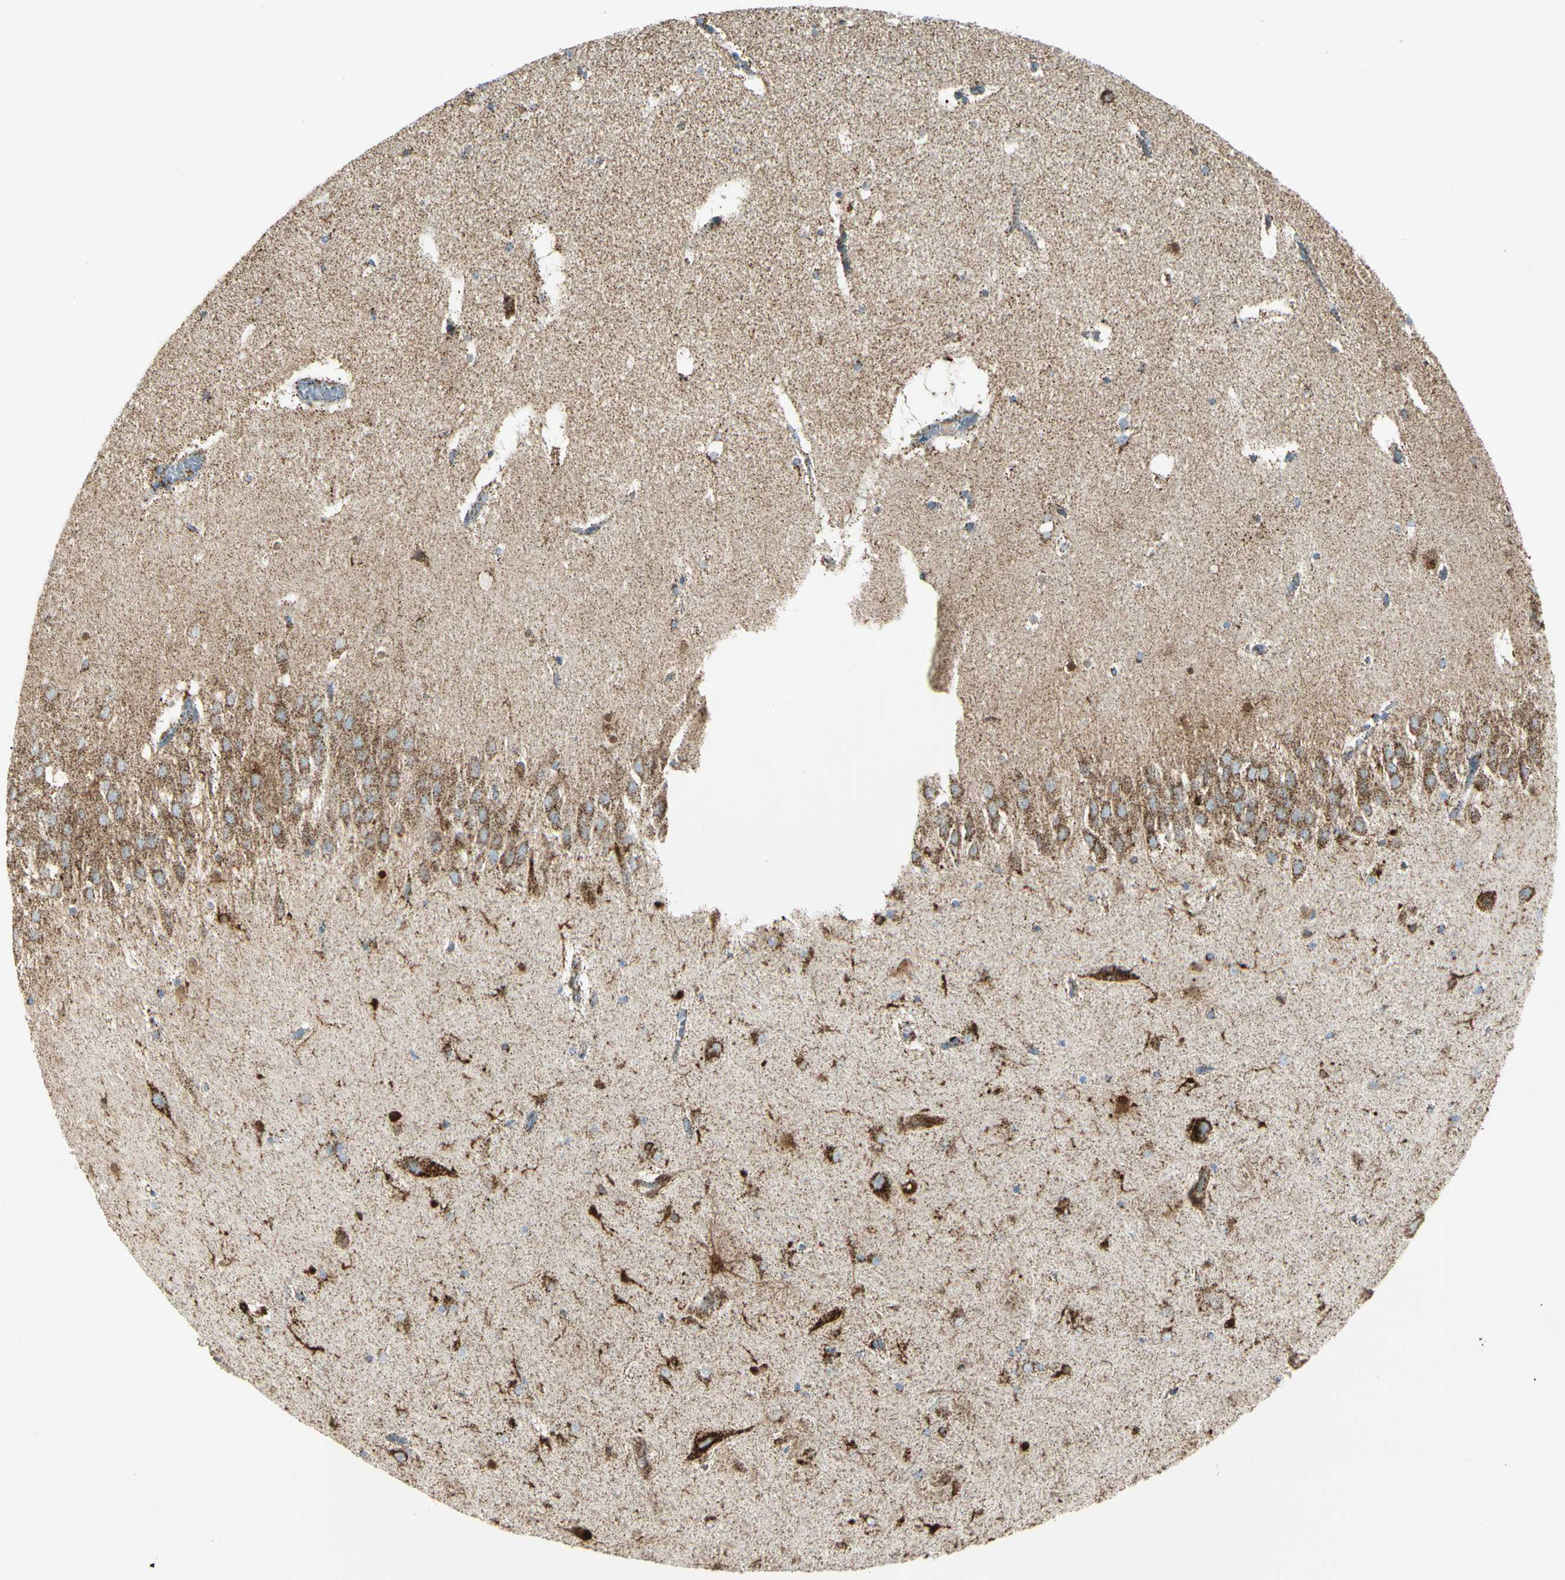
{"staining": {"intensity": "moderate", "quantity": "25%-75%", "location": "cytoplasmic/membranous"}, "tissue": "hippocampus", "cell_type": "Glial cells", "image_type": "normal", "snomed": [{"axis": "morphology", "description": "Normal tissue, NOS"}, {"axis": "topography", "description": "Hippocampus"}], "caption": "Benign hippocampus shows moderate cytoplasmic/membranous staining in about 25%-75% of glial cells (DAB (3,3'-diaminobenzidine) IHC with brightfield microscopy, high magnification)..", "gene": "ME2", "patient": {"sex": "male", "age": 45}}